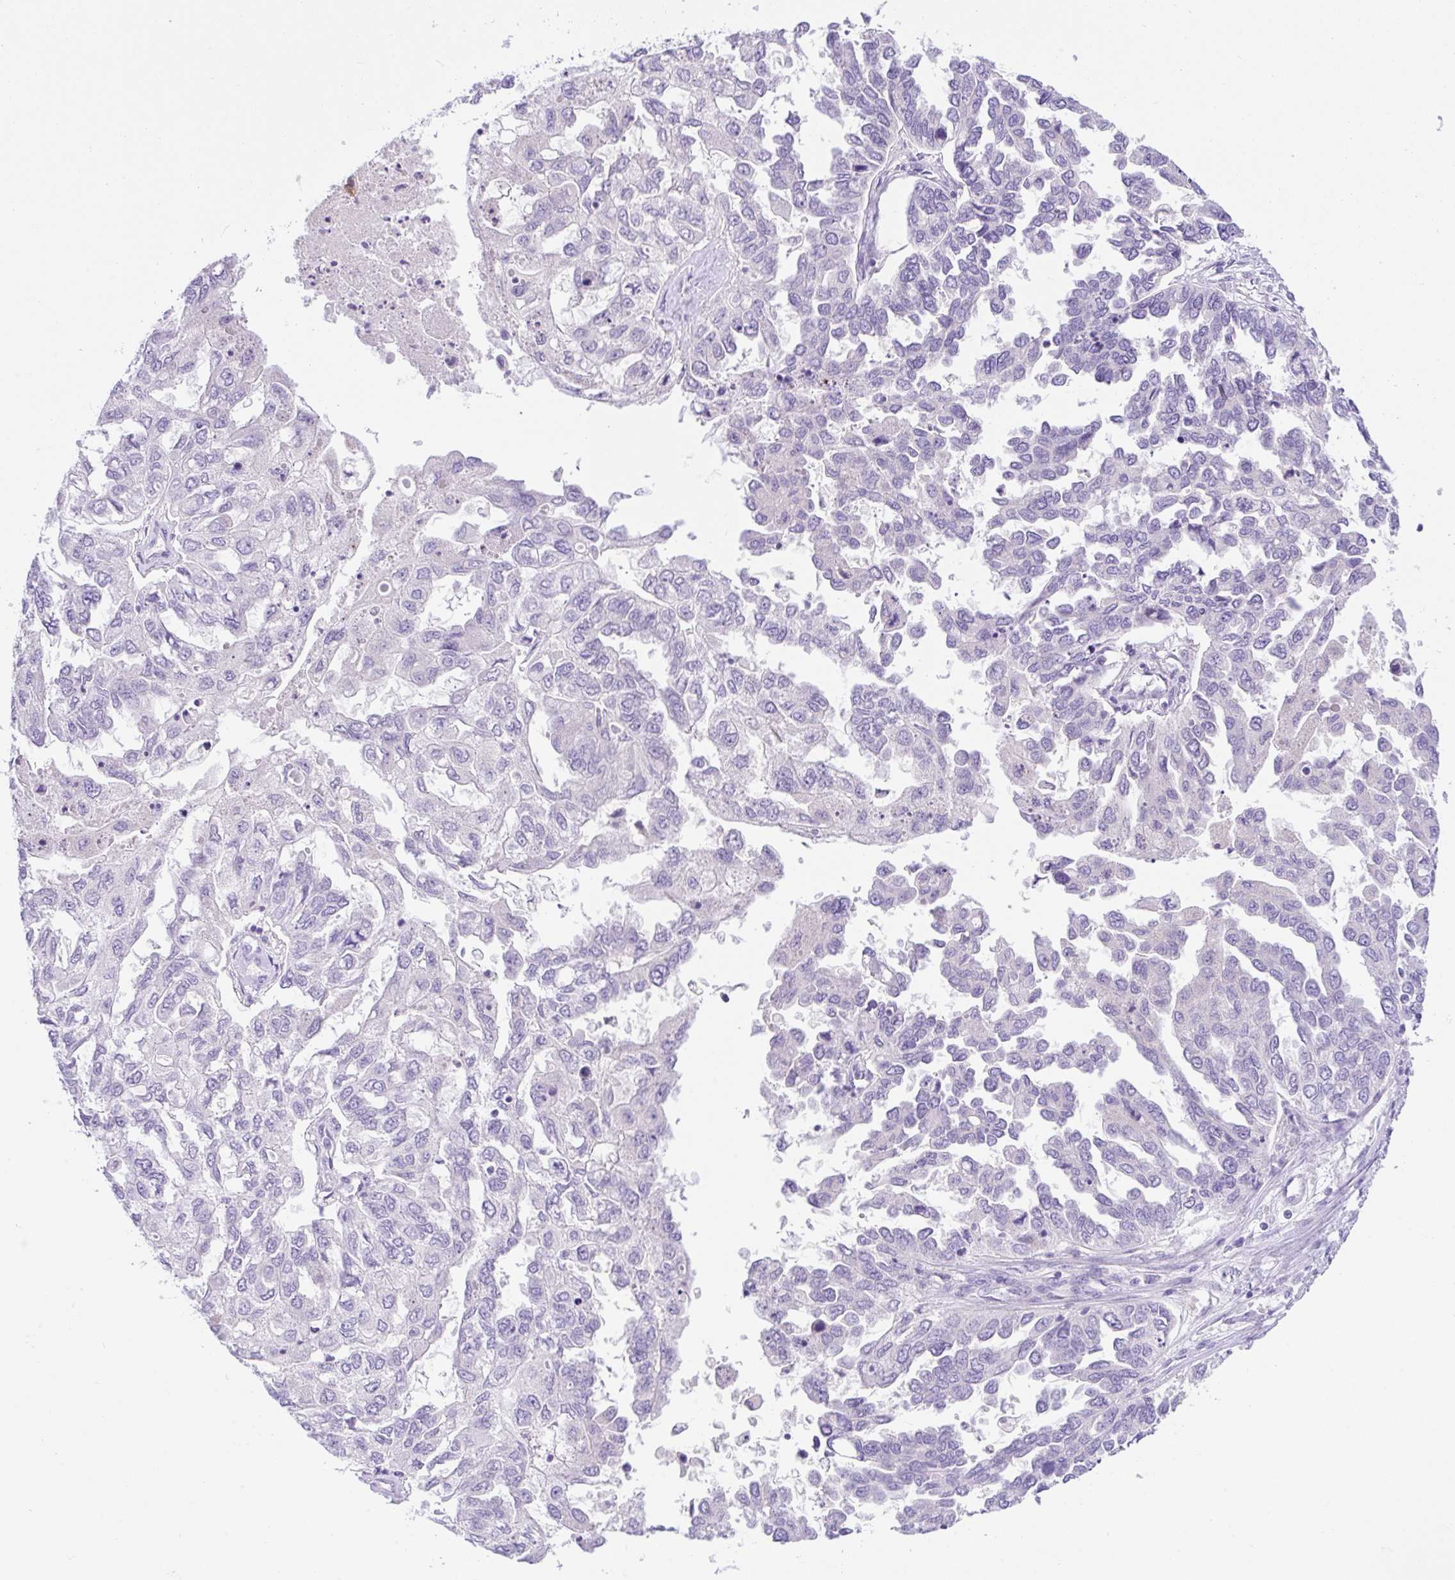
{"staining": {"intensity": "negative", "quantity": "none", "location": "none"}, "tissue": "ovarian cancer", "cell_type": "Tumor cells", "image_type": "cancer", "snomed": [{"axis": "morphology", "description": "Cystadenocarcinoma, serous, NOS"}, {"axis": "topography", "description": "Ovary"}], "caption": "Ovarian serous cystadenocarcinoma stained for a protein using immunohistochemistry (IHC) shows no expression tumor cells.", "gene": "NCF1", "patient": {"sex": "female", "age": 53}}